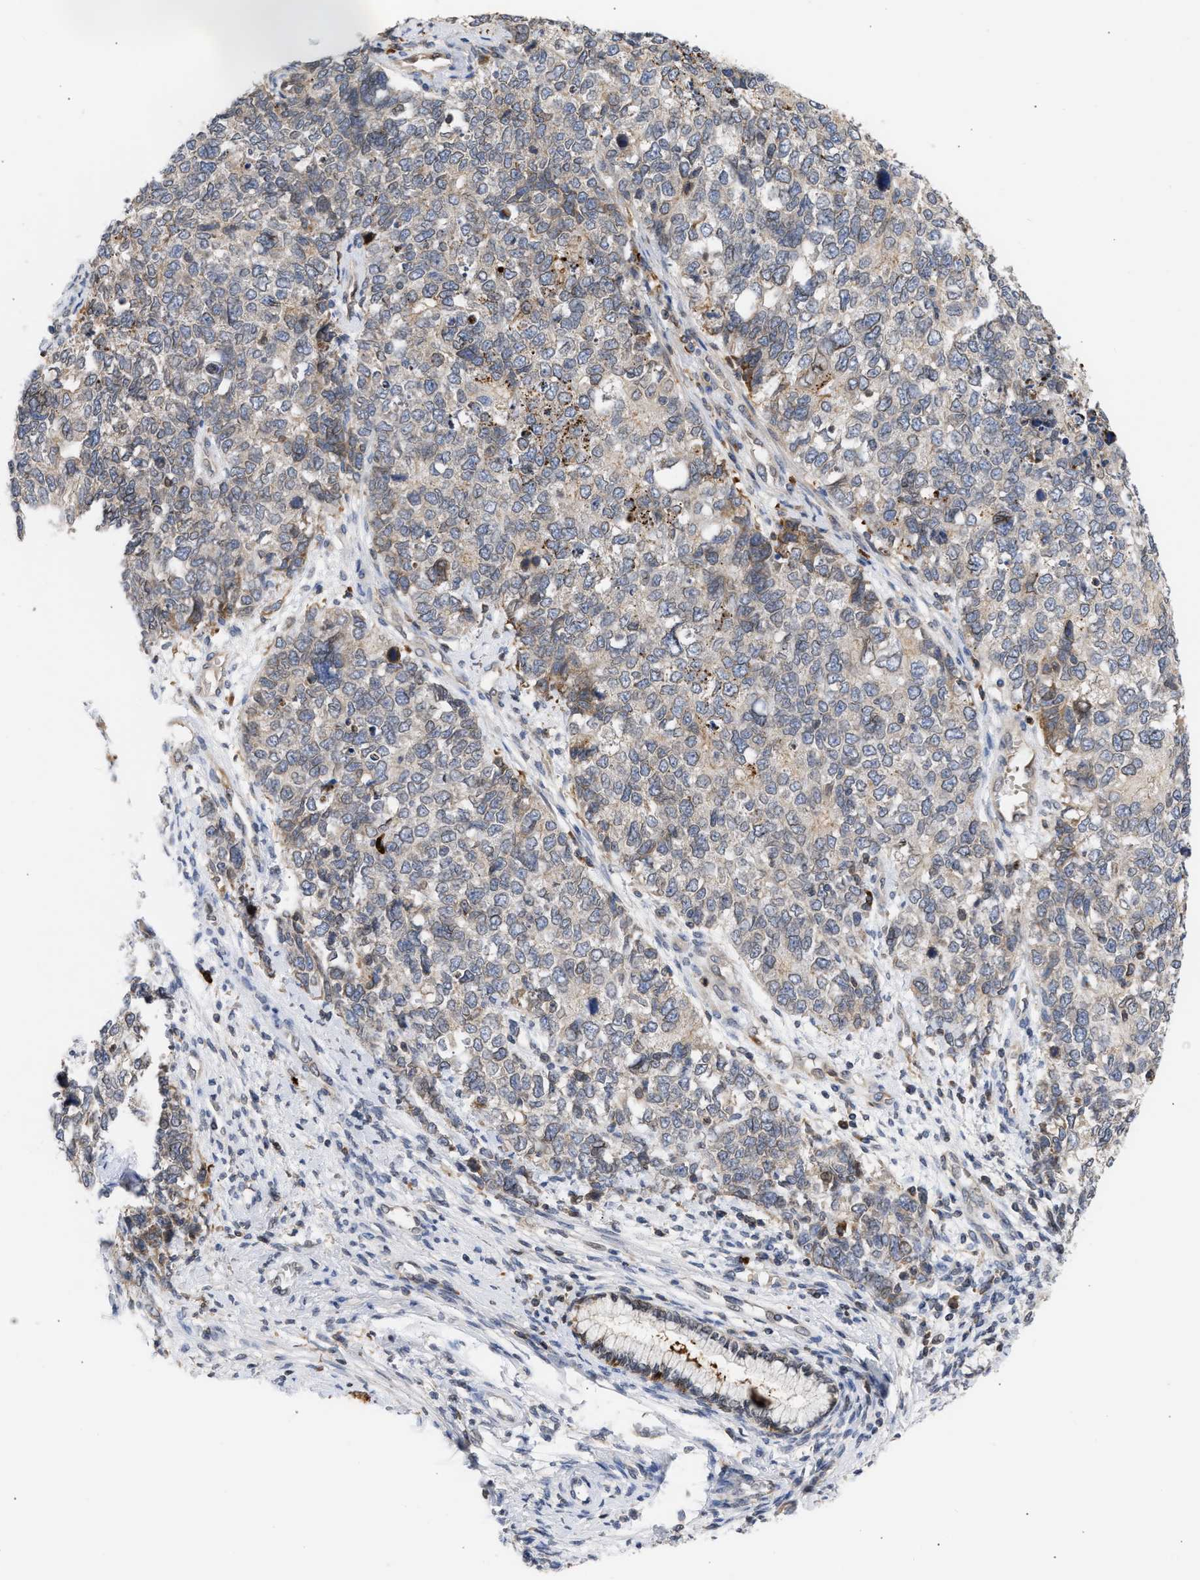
{"staining": {"intensity": "weak", "quantity": "<25%", "location": "cytoplasmic/membranous"}, "tissue": "cervical cancer", "cell_type": "Tumor cells", "image_type": "cancer", "snomed": [{"axis": "morphology", "description": "Squamous cell carcinoma, NOS"}, {"axis": "topography", "description": "Cervix"}], "caption": "Squamous cell carcinoma (cervical) stained for a protein using immunohistochemistry (IHC) demonstrates no expression tumor cells.", "gene": "NUP62", "patient": {"sex": "female", "age": 63}}